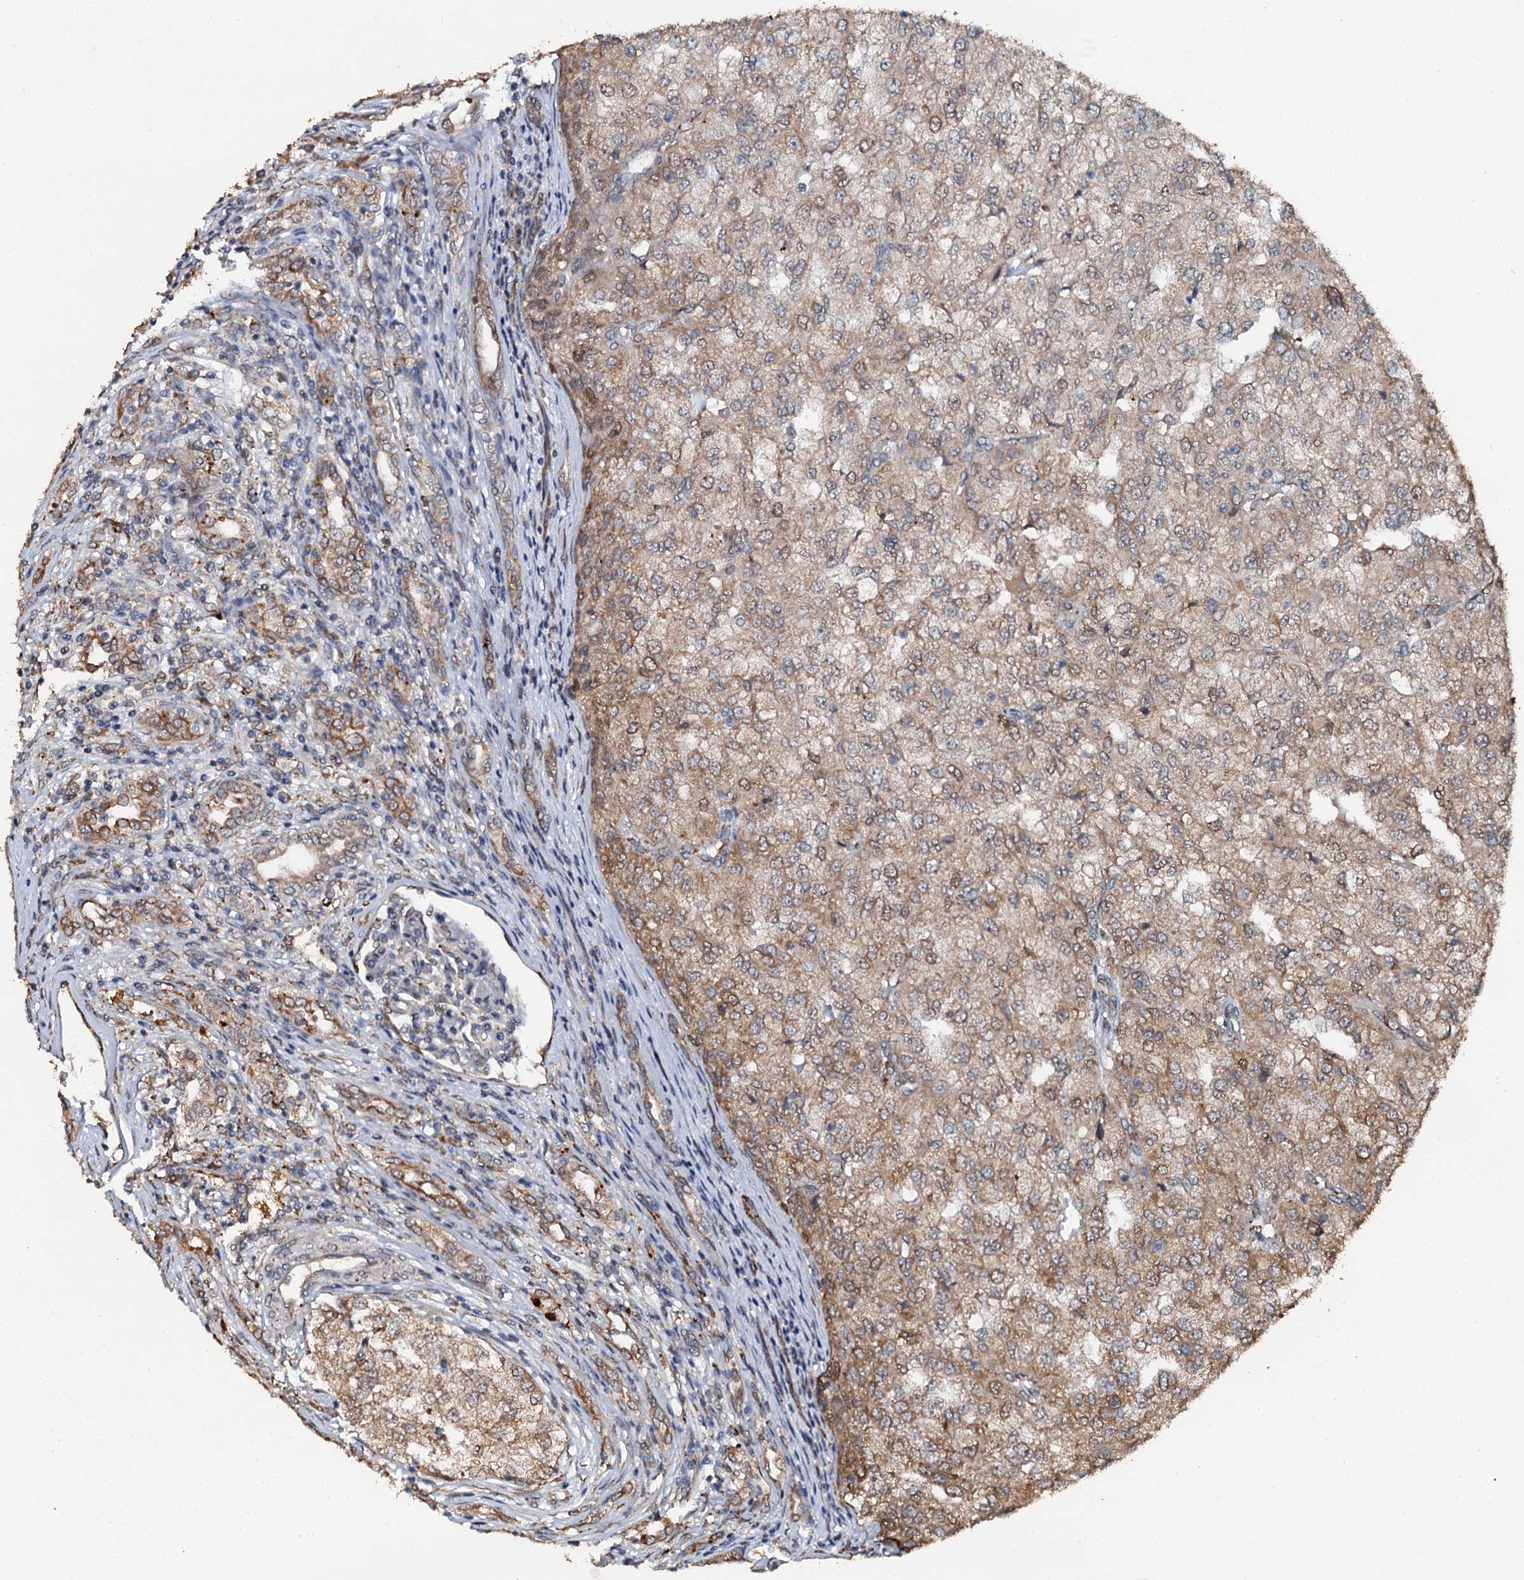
{"staining": {"intensity": "weak", "quantity": ">75%", "location": "cytoplasmic/membranous"}, "tissue": "renal cancer", "cell_type": "Tumor cells", "image_type": "cancer", "snomed": [{"axis": "morphology", "description": "Adenocarcinoma, NOS"}, {"axis": "topography", "description": "Kidney"}], "caption": "This histopathology image demonstrates IHC staining of renal cancer (adenocarcinoma), with low weak cytoplasmic/membranous expression in about >75% of tumor cells.", "gene": "ADAMTS10", "patient": {"sex": "female", "age": 54}}